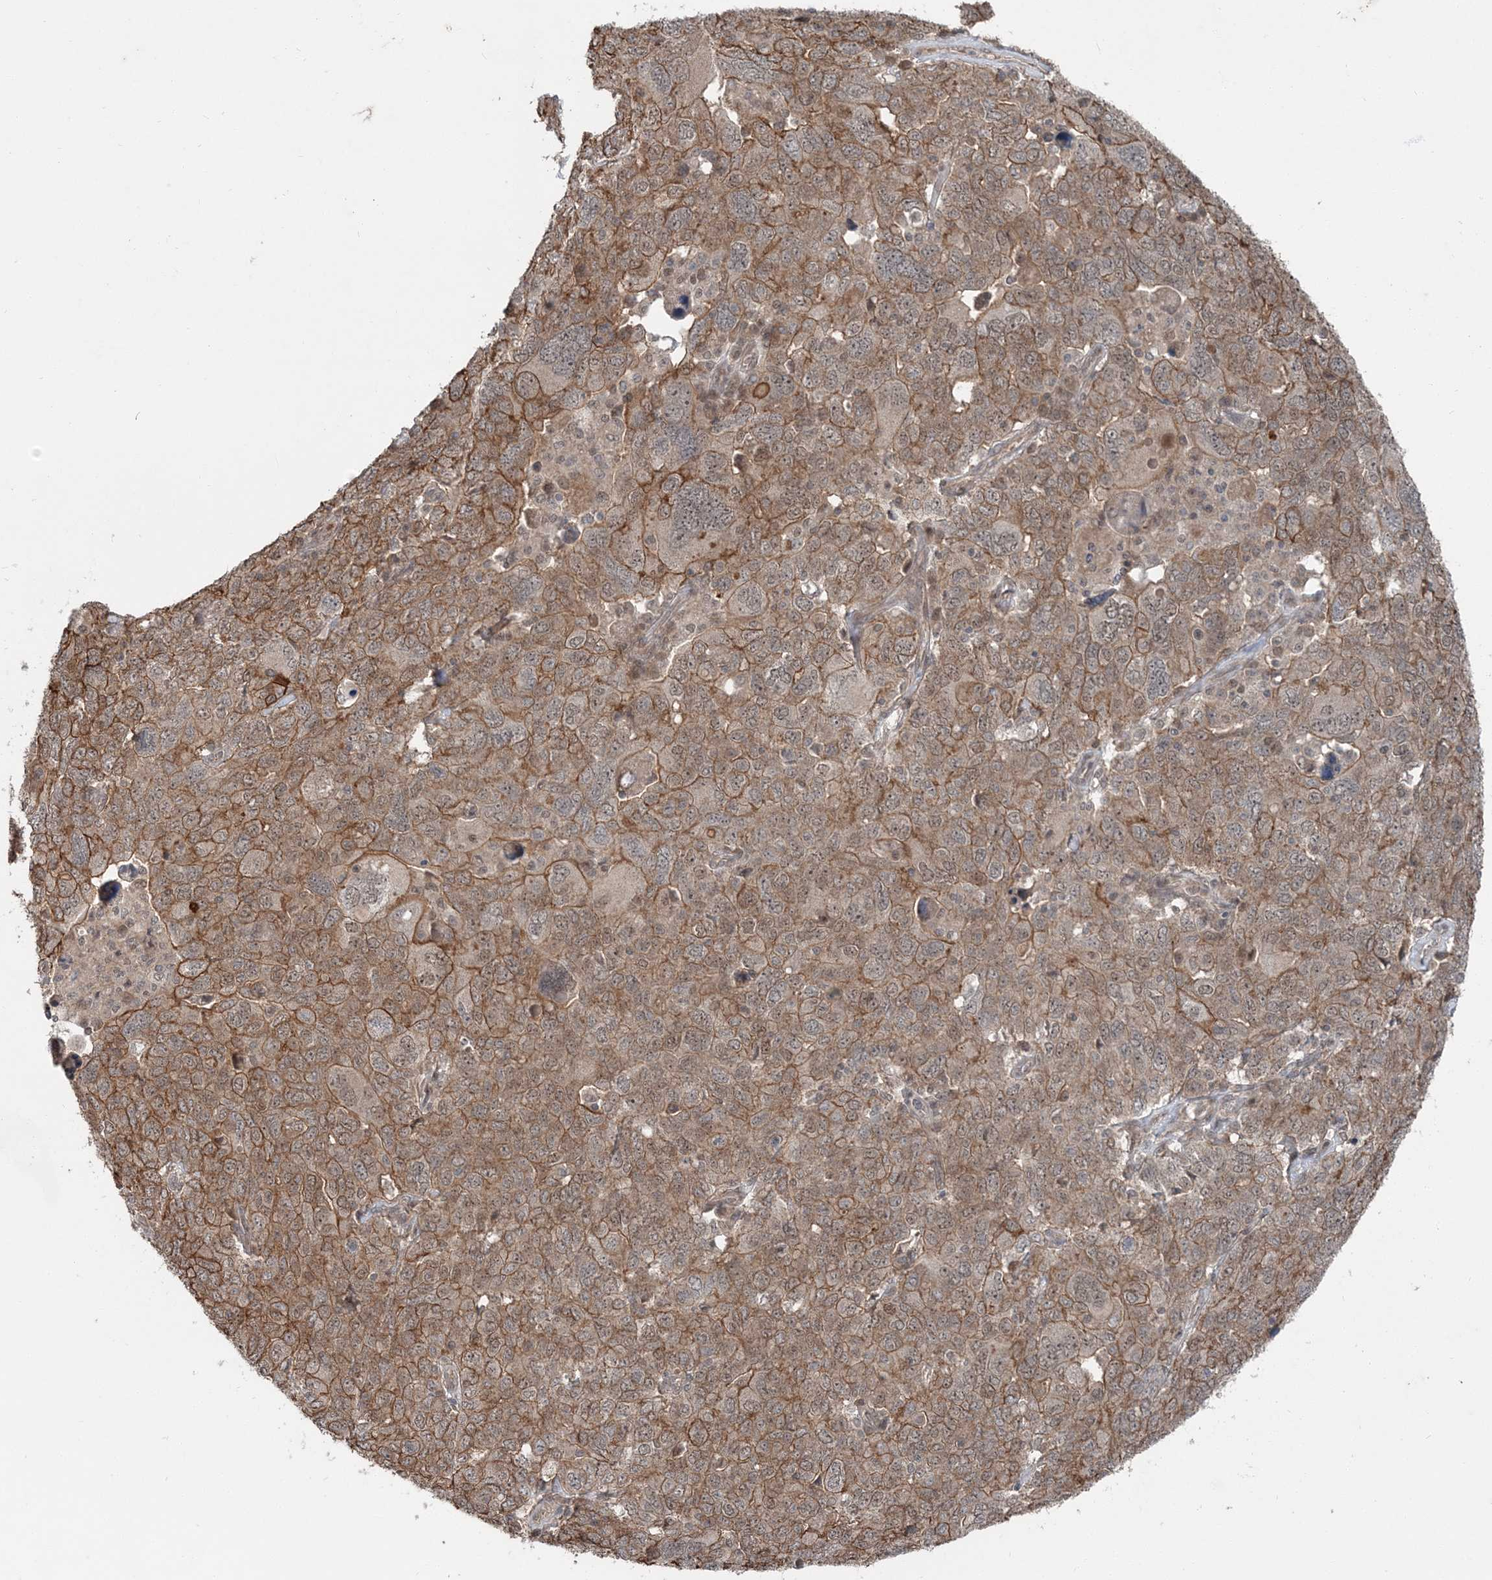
{"staining": {"intensity": "moderate", "quantity": ">75%", "location": "cytoplasmic/membranous,nuclear"}, "tissue": "ovarian cancer", "cell_type": "Tumor cells", "image_type": "cancer", "snomed": [{"axis": "morphology", "description": "Carcinoma, endometroid"}, {"axis": "topography", "description": "Ovary"}], "caption": "Brown immunohistochemical staining in endometroid carcinoma (ovarian) demonstrates moderate cytoplasmic/membranous and nuclear staining in approximately >75% of tumor cells.", "gene": "FBXL17", "patient": {"sex": "female", "age": 62}}